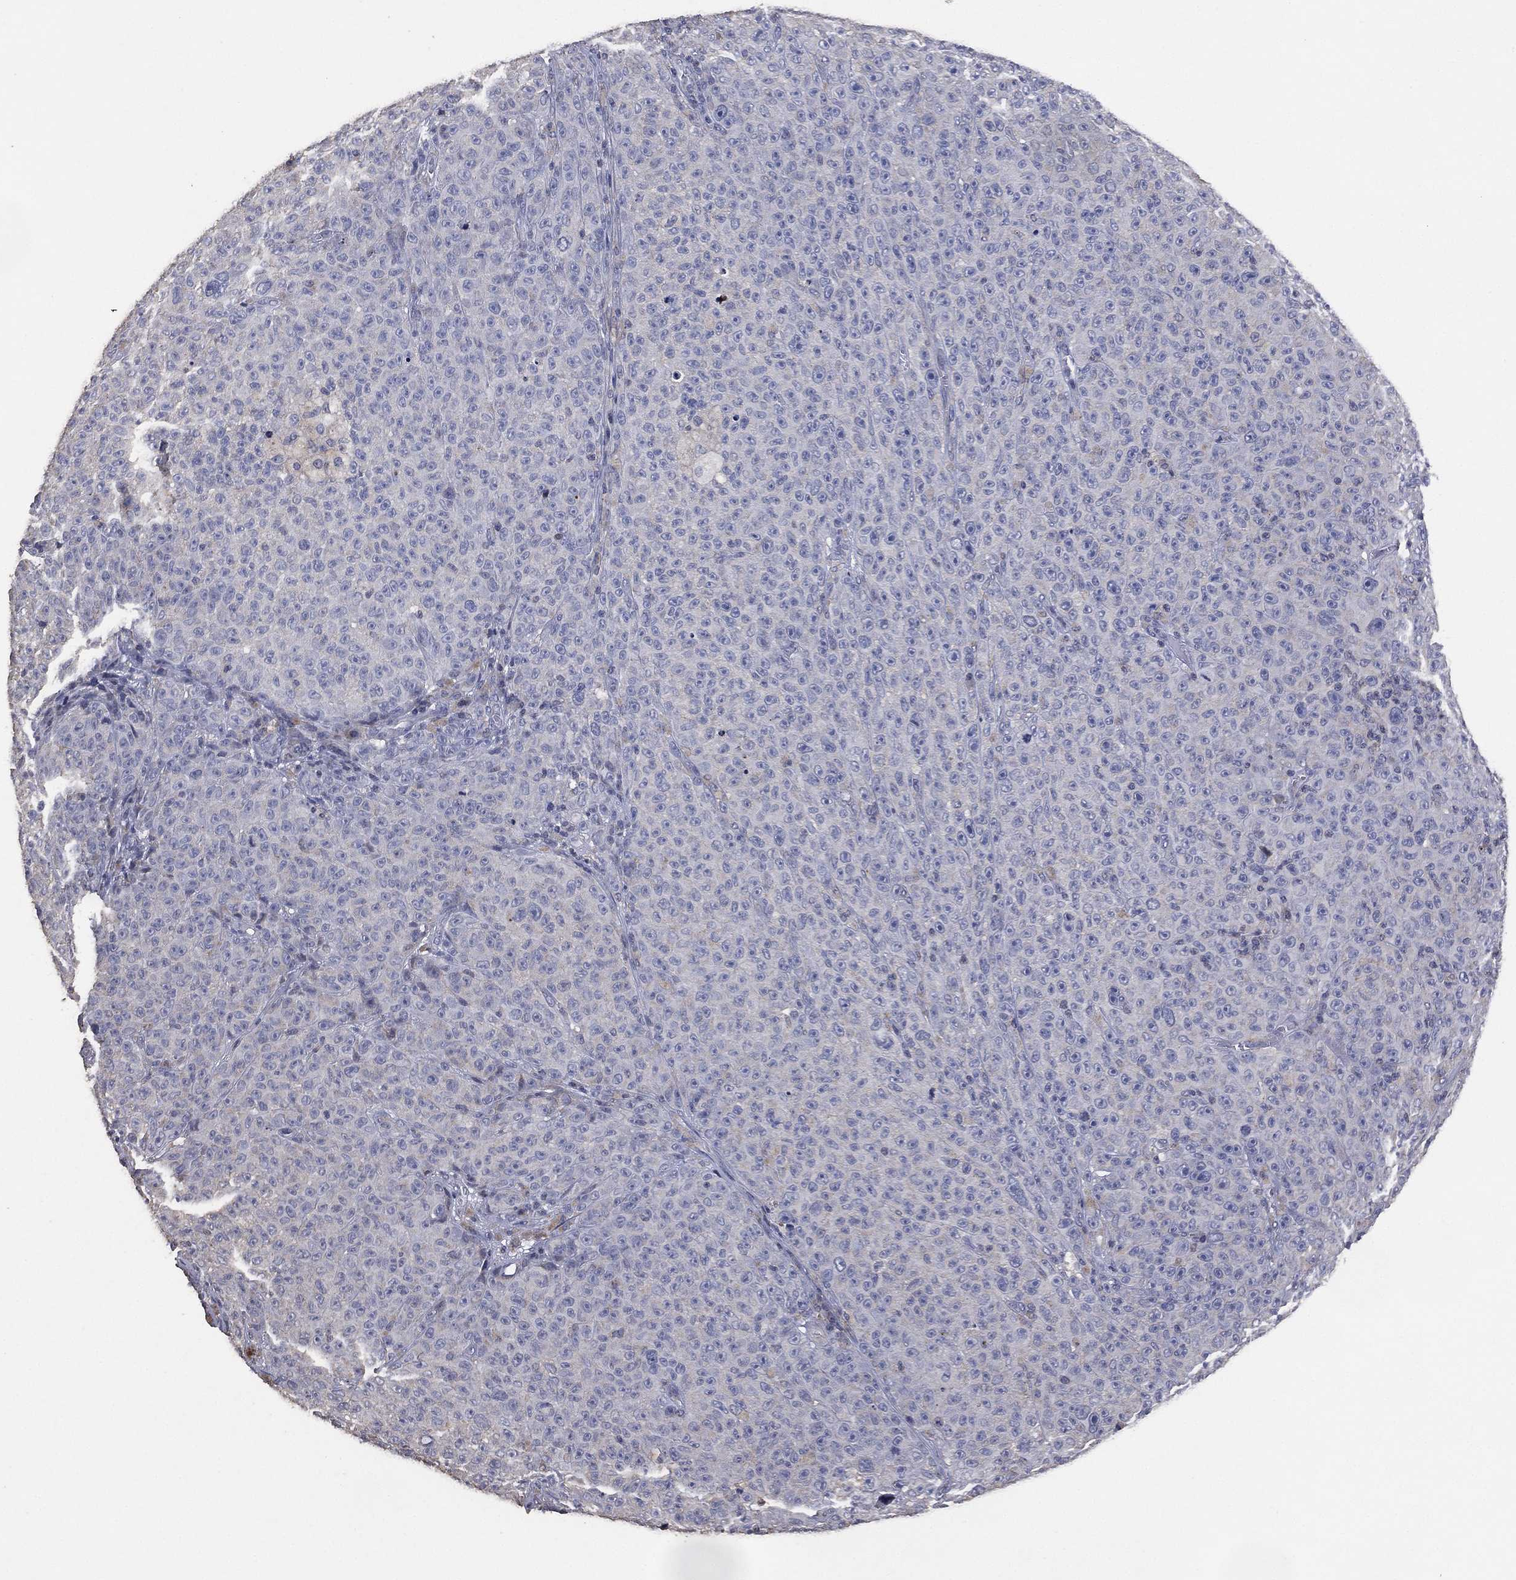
{"staining": {"intensity": "negative", "quantity": "none", "location": "none"}, "tissue": "melanoma", "cell_type": "Tumor cells", "image_type": "cancer", "snomed": [{"axis": "morphology", "description": "Malignant melanoma, NOS"}, {"axis": "topography", "description": "Skin"}], "caption": "Immunohistochemistry (IHC) micrograph of human melanoma stained for a protein (brown), which shows no expression in tumor cells. (DAB (3,3'-diaminobenzidine) immunohistochemistry (IHC) with hematoxylin counter stain).", "gene": "ADPRHL1", "patient": {"sex": "female", "age": 82}}